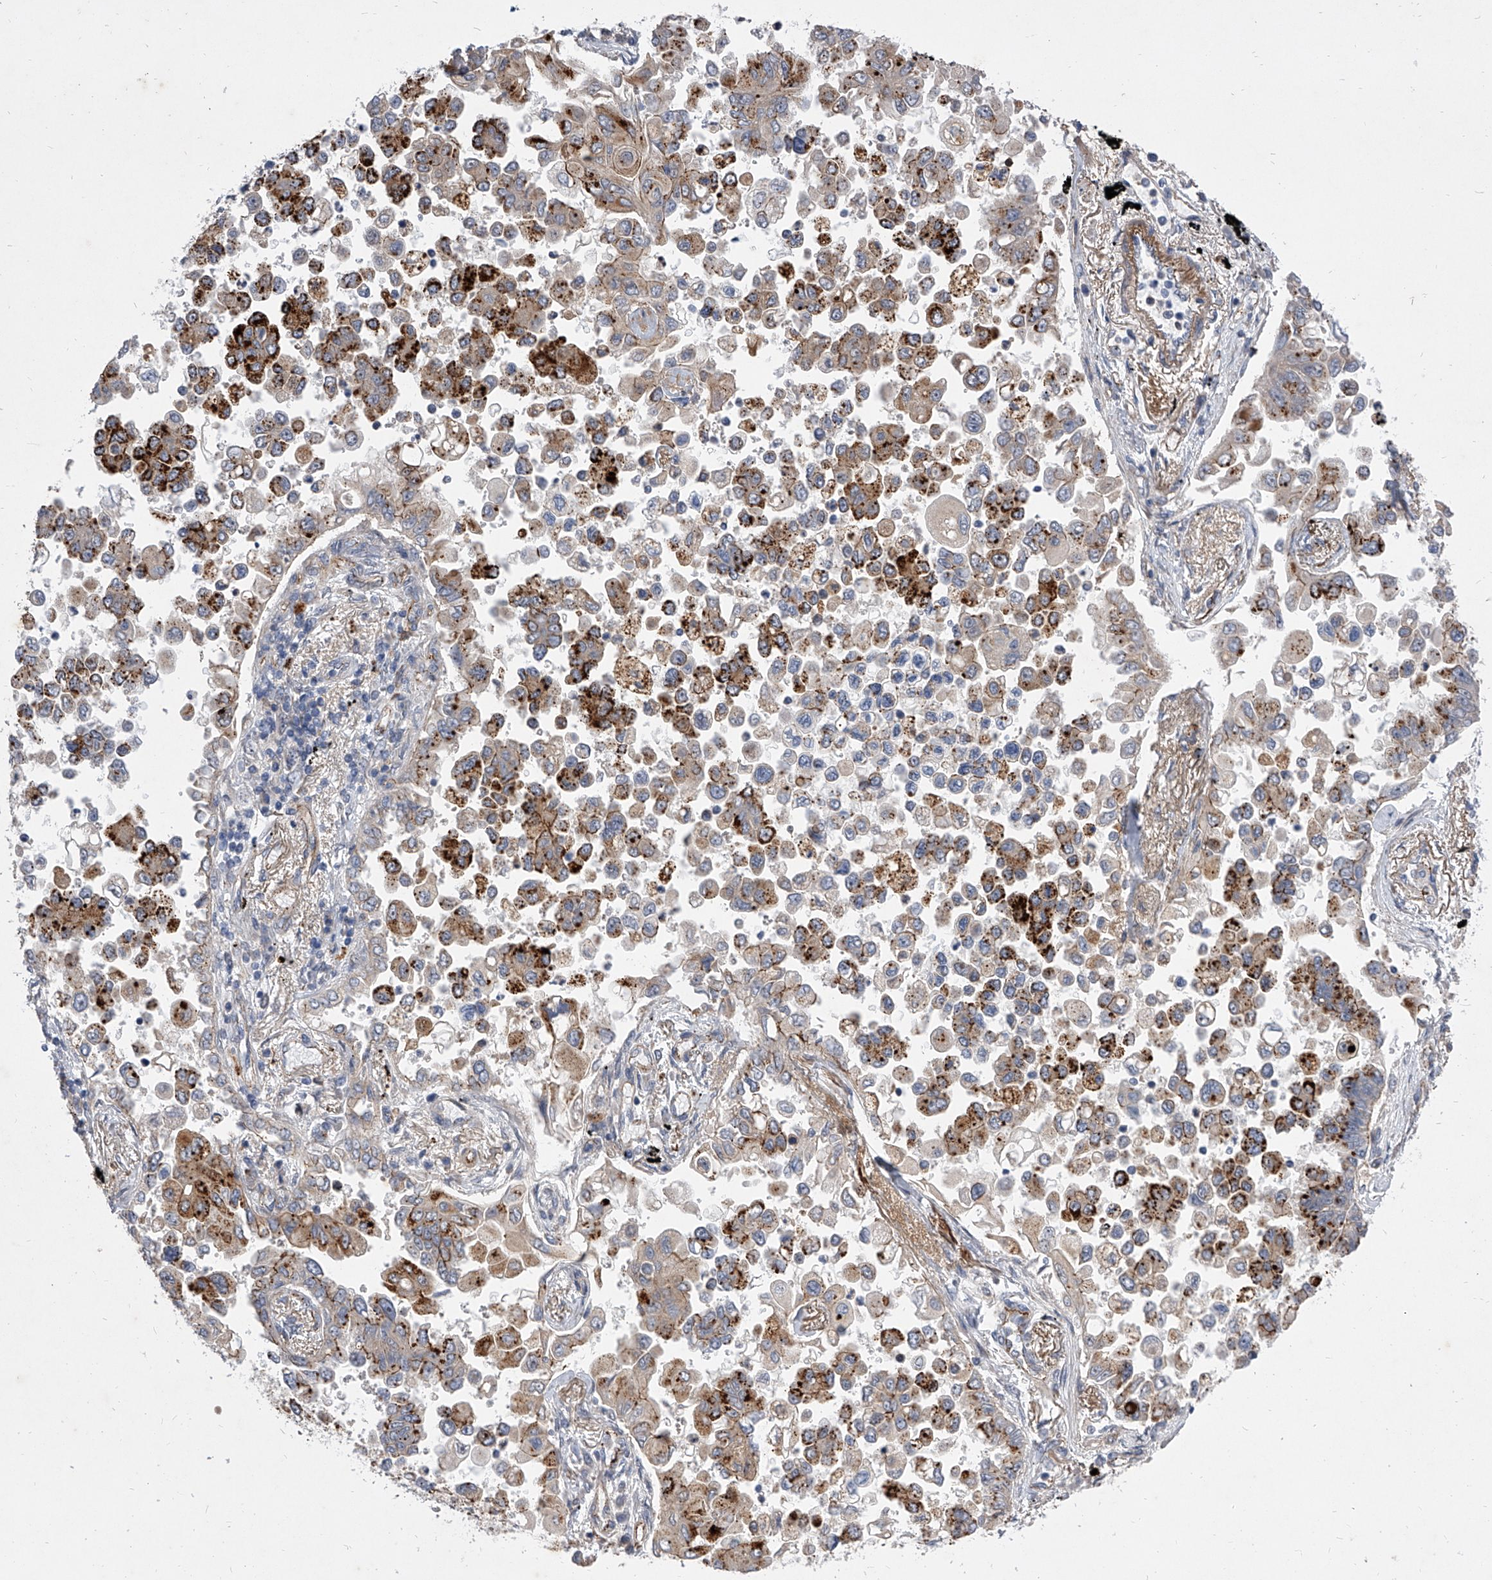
{"staining": {"intensity": "strong", "quantity": "25%-75%", "location": "cytoplasmic/membranous"}, "tissue": "lung cancer", "cell_type": "Tumor cells", "image_type": "cancer", "snomed": [{"axis": "morphology", "description": "Adenocarcinoma, NOS"}, {"axis": "topography", "description": "Lung"}], "caption": "Immunohistochemistry histopathology image of neoplastic tissue: lung cancer (adenocarcinoma) stained using immunohistochemistry displays high levels of strong protein expression localized specifically in the cytoplasmic/membranous of tumor cells, appearing as a cytoplasmic/membranous brown color.", "gene": "MINDY4", "patient": {"sex": "female", "age": 67}}